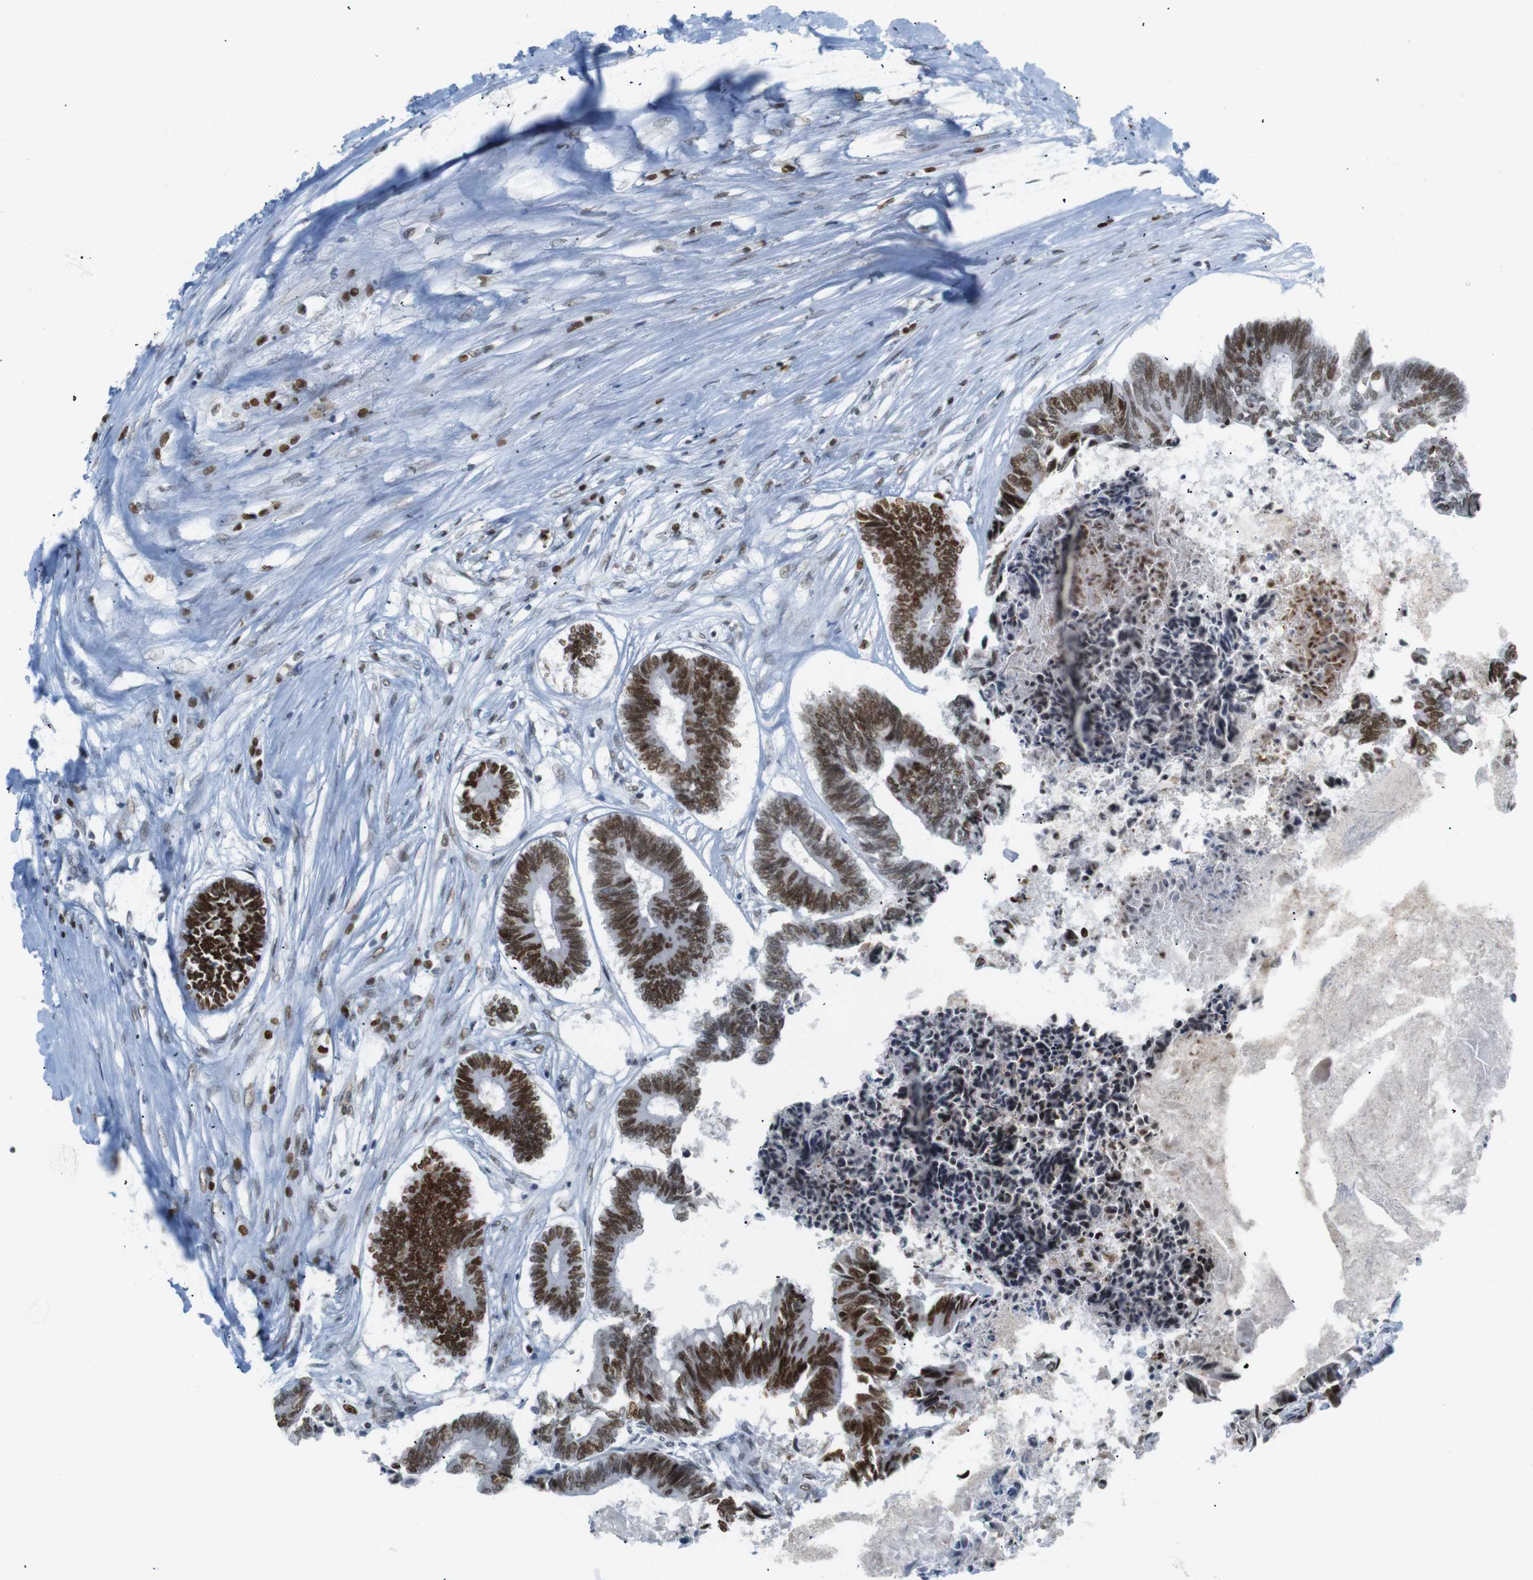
{"staining": {"intensity": "strong", "quantity": ">75%", "location": "nuclear"}, "tissue": "colorectal cancer", "cell_type": "Tumor cells", "image_type": "cancer", "snomed": [{"axis": "morphology", "description": "Adenocarcinoma, NOS"}, {"axis": "topography", "description": "Rectum"}], "caption": "Protein positivity by immunohistochemistry (IHC) displays strong nuclear expression in about >75% of tumor cells in colorectal cancer (adenocarcinoma).", "gene": "RIOX2", "patient": {"sex": "male", "age": 63}}